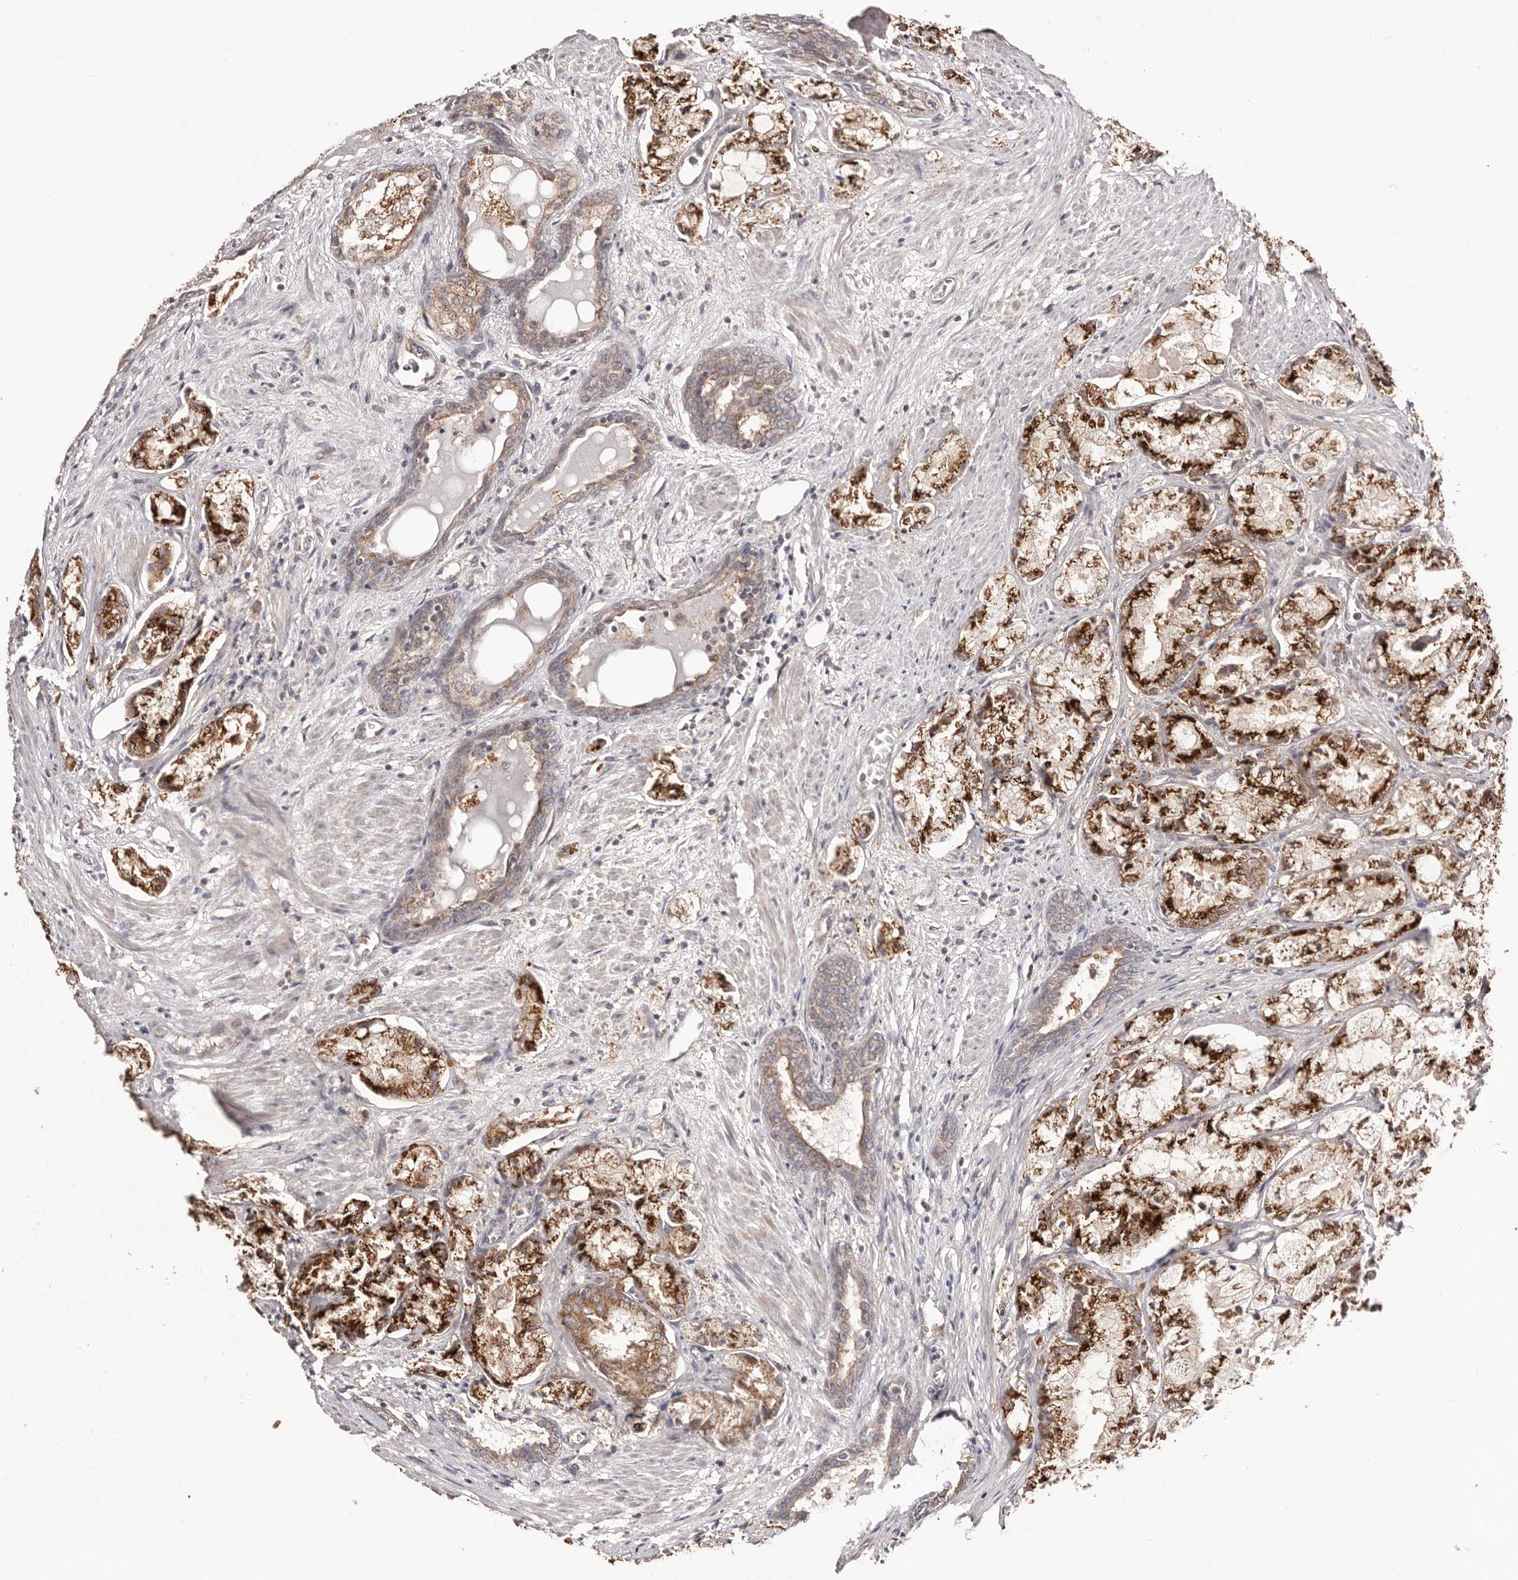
{"staining": {"intensity": "strong", "quantity": ">75%", "location": "cytoplasmic/membranous"}, "tissue": "prostate cancer", "cell_type": "Tumor cells", "image_type": "cancer", "snomed": [{"axis": "morphology", "description": "Adenocarcinoma, High grade"}, {"axis": "topography", "description": "Prostate"}], "caption": "Human adenocarcinoma (high-grade) (prostate) stained with a protein marker exhibits strong staining in tumor cells.", "gene": "EGR3", "patient": {"sex": "male", "age": 50}}